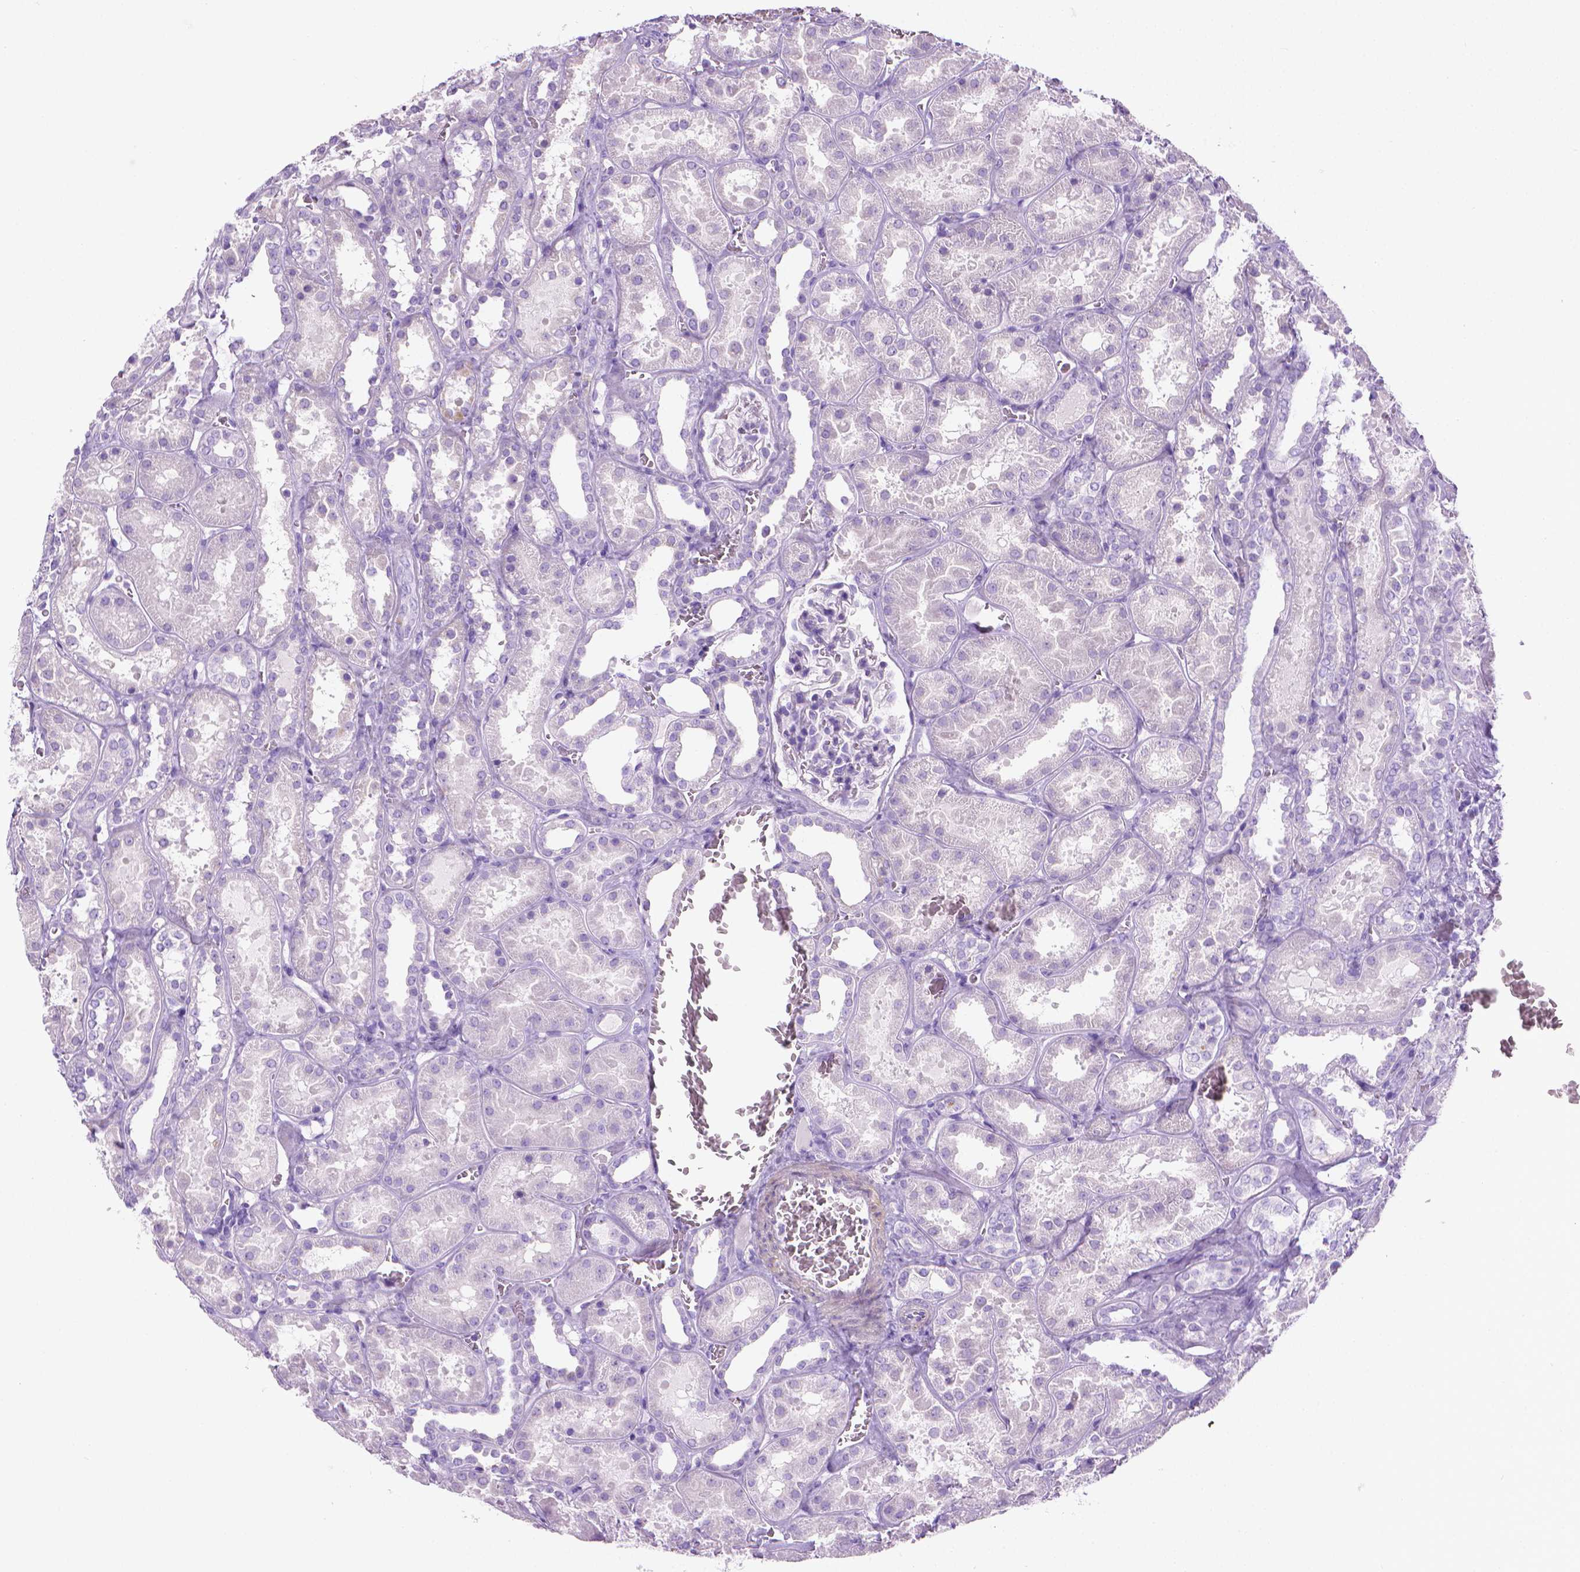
{"staining": {"intensity": "negative", "quantity": "none", "location": "none"}, "tissue": "kidney", "cell_type": "Cells in glomeruli", "image_type": "normal", "snomed": [{"axis": "morphology", "description": "Normal tissue, NOS"}, {"axis": "topography", "description": "Kidney"}], "caption": "DAB (3,3'-diaminobenzidine) immunohistochemical staining of unremarkable human kidney displays no significant expression in cells in glomeruli. (DAB IHC with hematoxylin counter stain).", "gene": "FASN", "patient": {"sex": "female", "age": 41}}